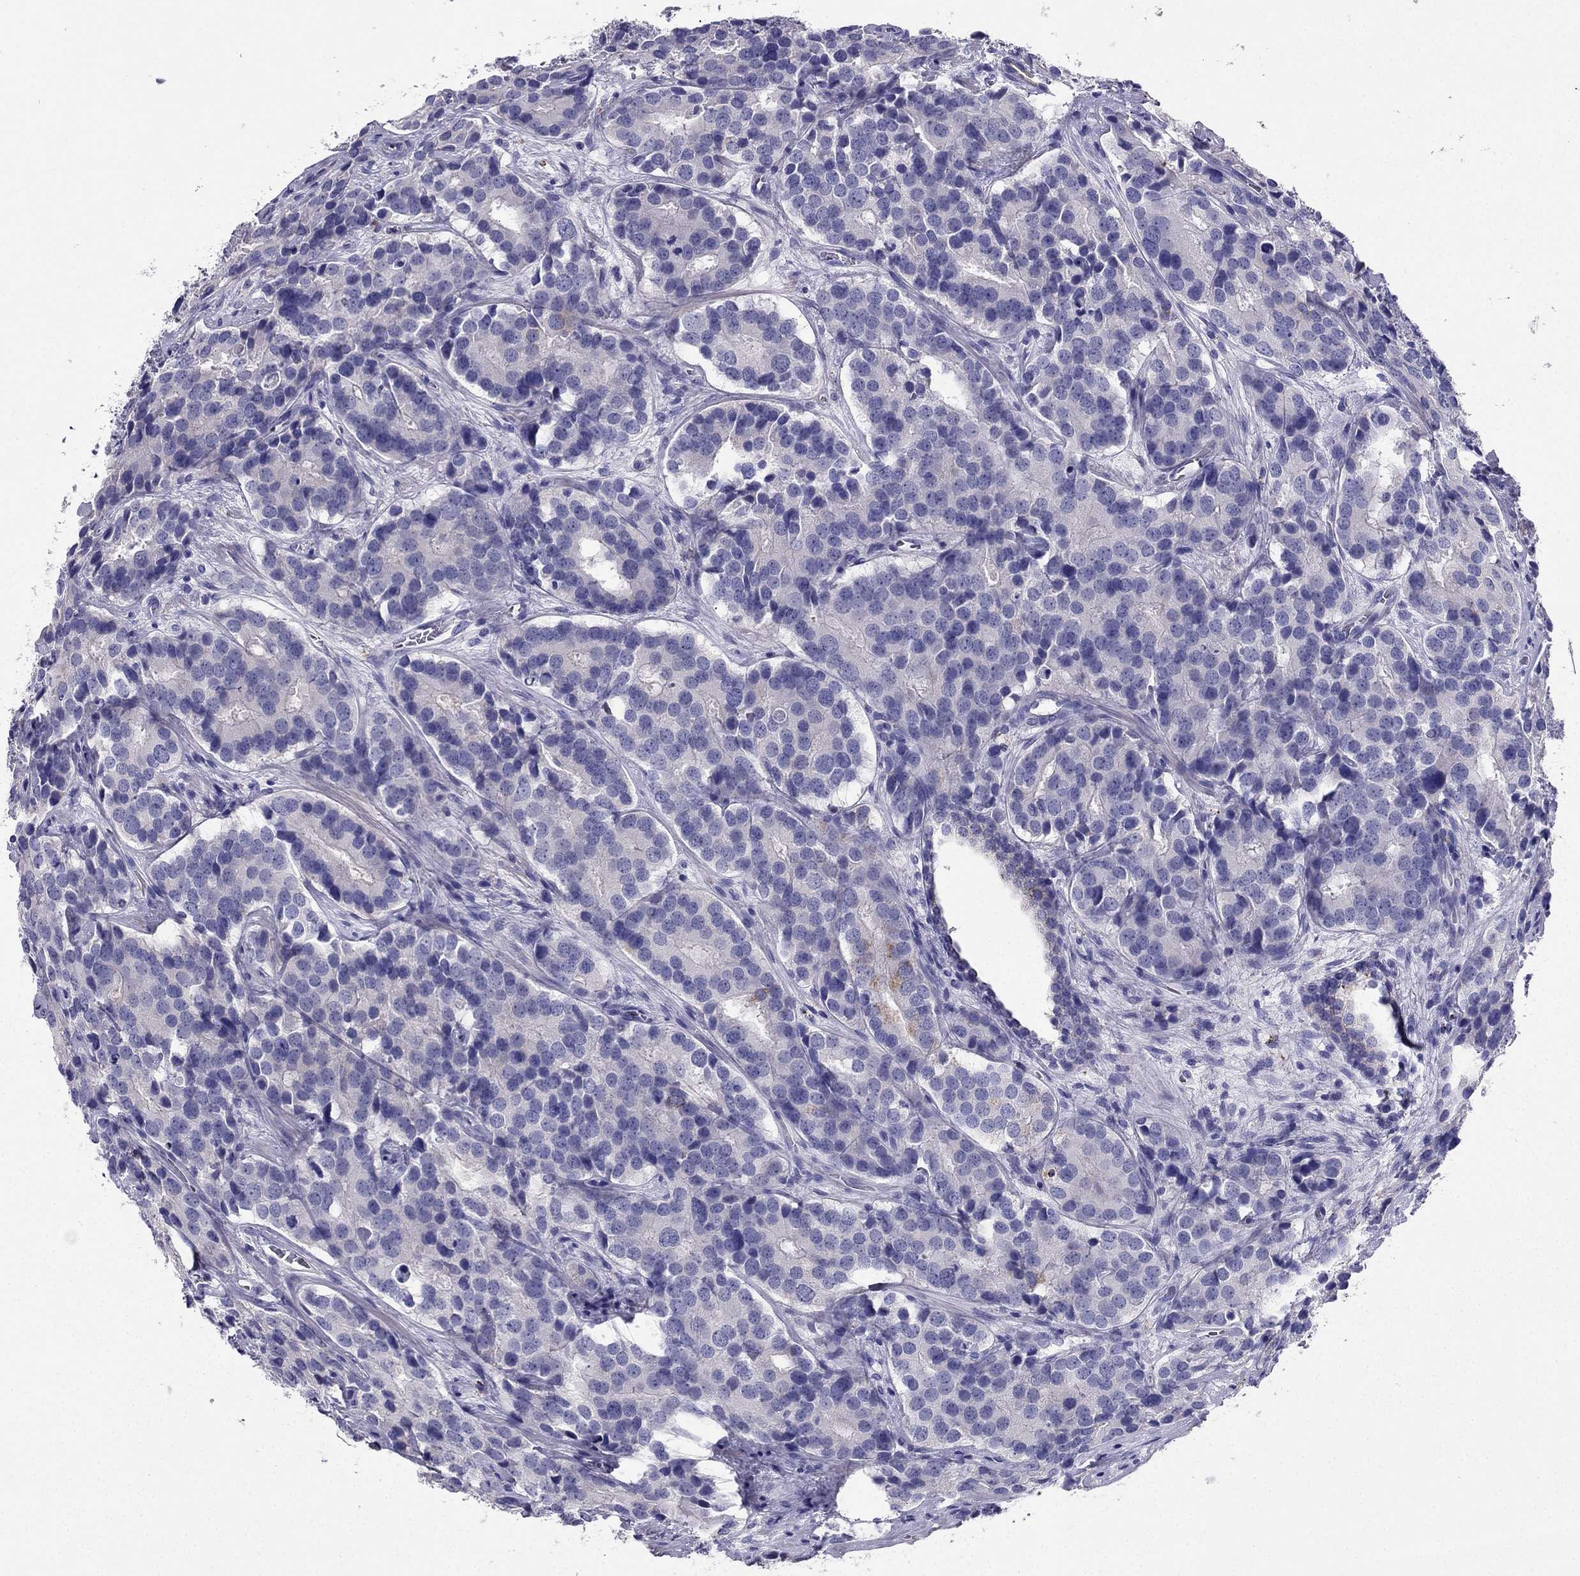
{"staining": {"intensity": "negative", "quantity": "none", "location": "none"}, "tissue": "prostate cancer", "cell_type": "Tumor cells", "image_type": "cancer", "snomed": [{"axis": "morphology", "description": "Adenocarcinoma, NOS"}, {"axis": "topography", "description": "Prostate and seminal vesicle, NOS"}], "caption": "A histopathology image of human prostate cancer (adenocarcinoma) is negative for staining in tumor cells. Nuclei are stained in blue.", "gene": "PTH", "patient": {"sex": "male", "age": 63}}